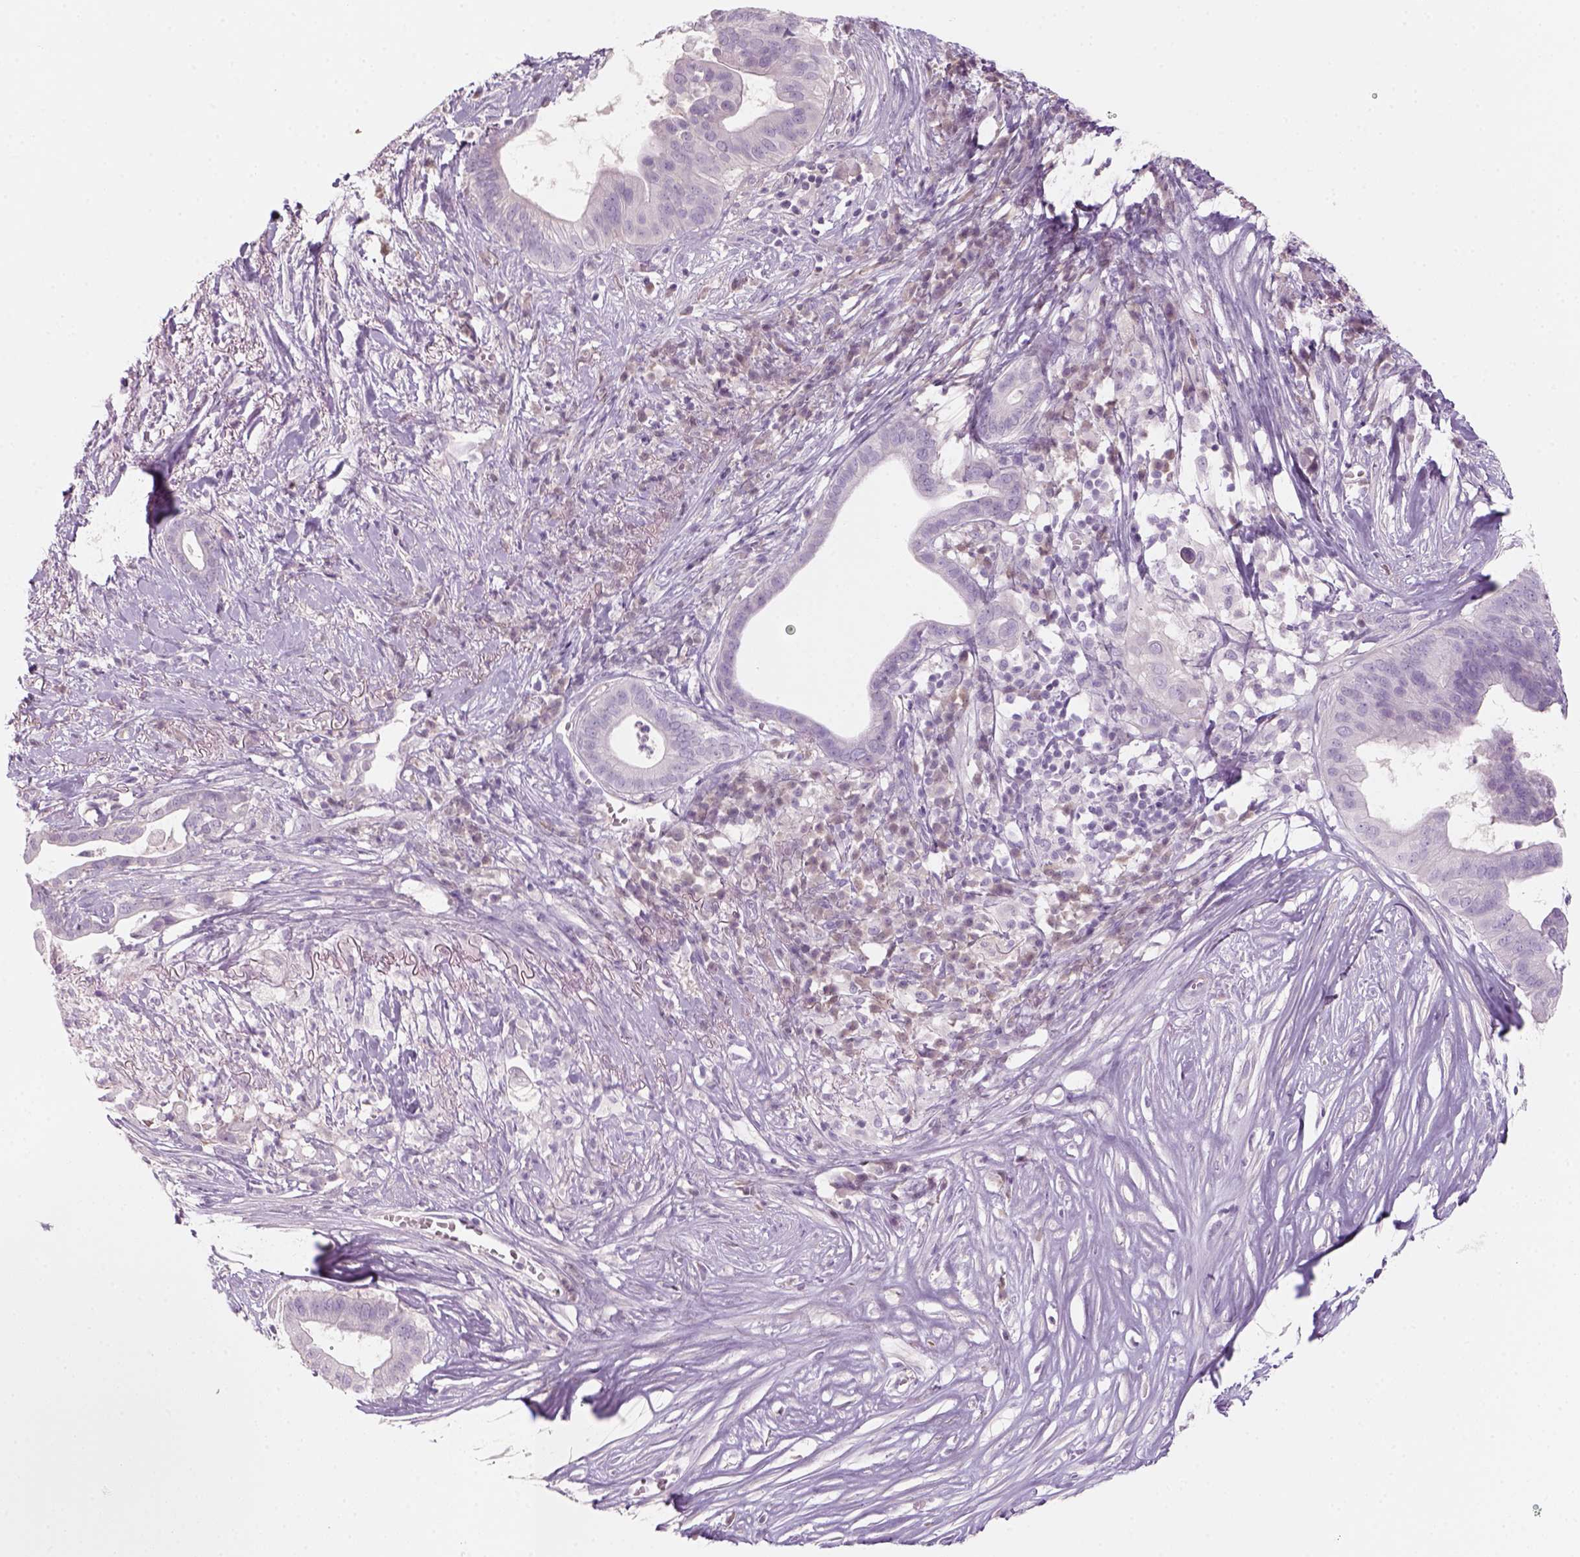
{"staining": {"intensity": "negative", "quantity": "none", "location": "none"}, "tissue": "pancreatic cancer", "cell_type": "Tumor cells", "image_type": "cancer", "snomed": [{"axis": "morphology", "description": "Adenocarcinoma, NOS"}, {"axis": "topography", "description": "Pancreas"}], "caption": "High magnification brightfield microscopy of adenocarcinoma (pancreatic) stained with DAB (3,3'-diaminobenzidine) (brown) and counterstained with hematoxylin (blue): tumor cells show no significant expression.", "gene": "KRT25", "patient": {"sex": "male", "age": 61}}